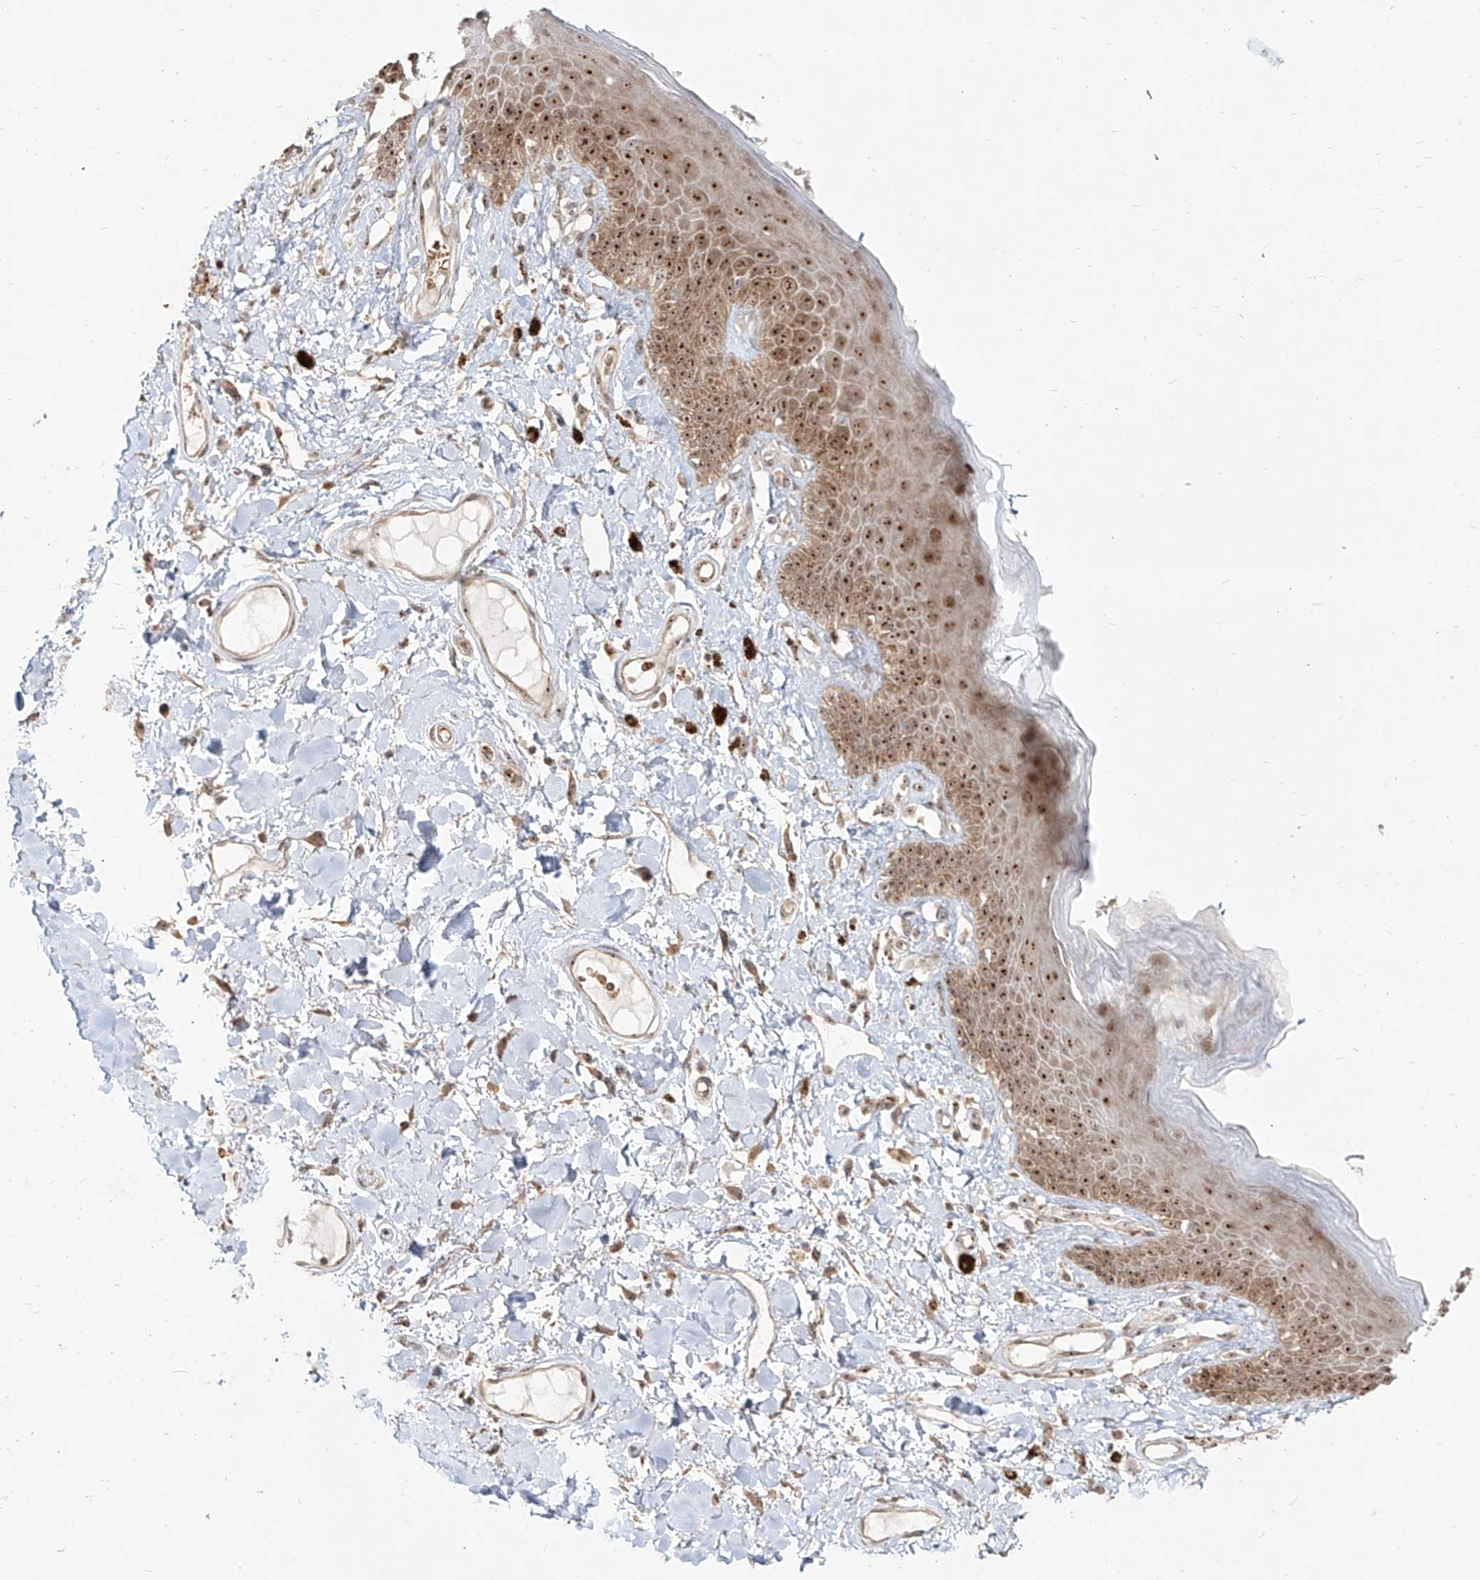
{"staining": {"intensity": "strong", "quantity": ">75%", "location": "cytoplasmic/membranous,nuclear"}, "tissue": "skin", "cell_type": "Epidermal cells", "image_type": "normal", "snomed": [{"axis": "morphology", "description": "Normal tissue, NOS"}, {"axis": "topography", "description": "Anal"}], "caption": "The photomicrograph demonstrates immunohistochemical staining of unremarkable skin. There is strong cytoplasmic/membranous,nuclear staining is appreciated in approximately >75% of epidermal cells.", "gene": "BYSL", "patient": {"sex": "female", "age": 78}}